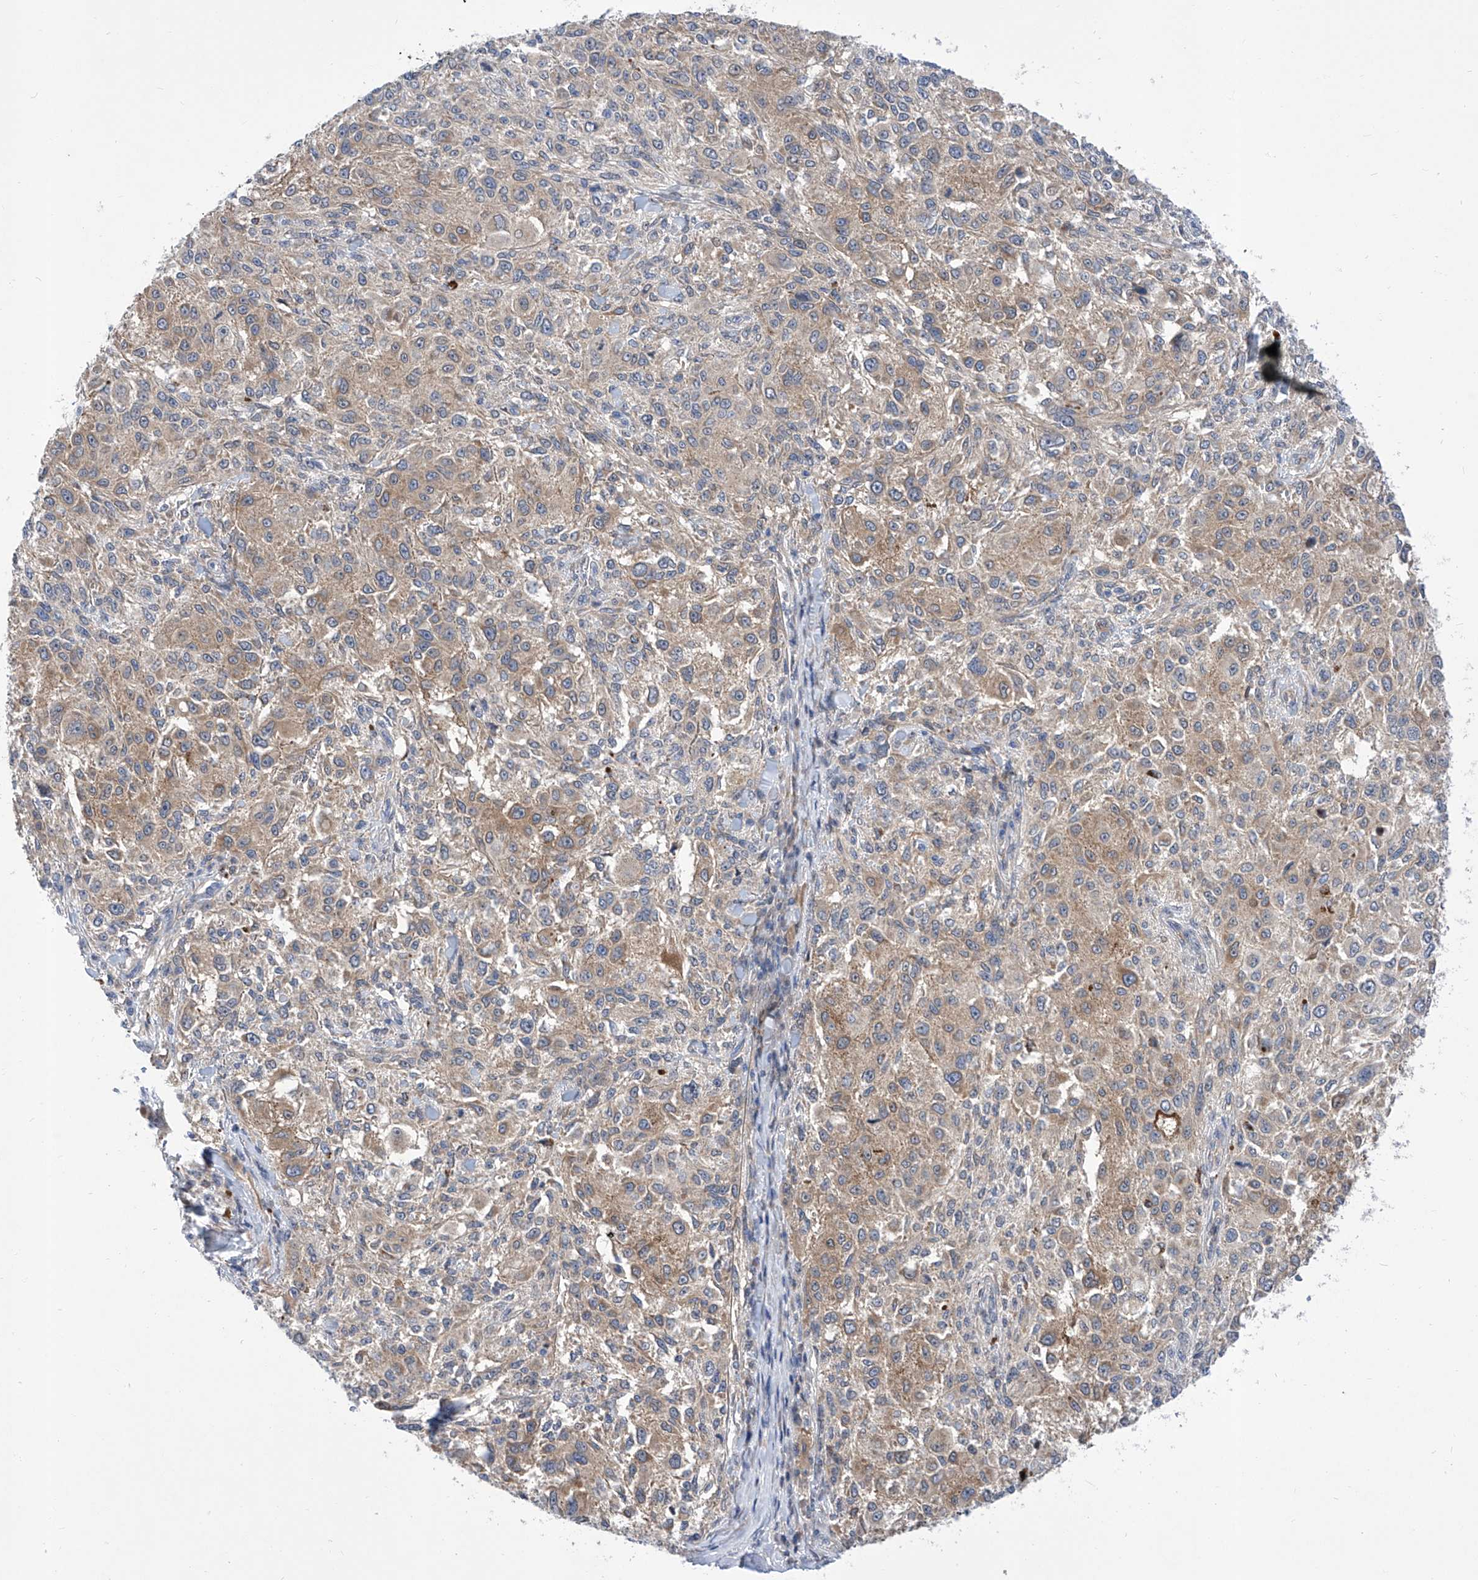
{"staining": {"intensity": "weak", "quantity": "25%-75%", "location": "cytoplasmic/membranous"}, "tissue": "melanoma", "cell_type": "Tumor cells", "image_type": "cancer", "snomed": [{"axis": "morphology", "description": "Necrosis, NOS"}, {"axis": "morphology", "description": "Malignant melanoma, NOS"}, {"axis": "topography", "description": "Skin"}], "caption": "Melanoma was stained to show a protein in brown. There is low levels of weak cytoplasmic/membranous positivity in approximately 25%-75% of tumor cells.", "gene": "SRBD1", "patient": {"sex": "female", "age": 87}}